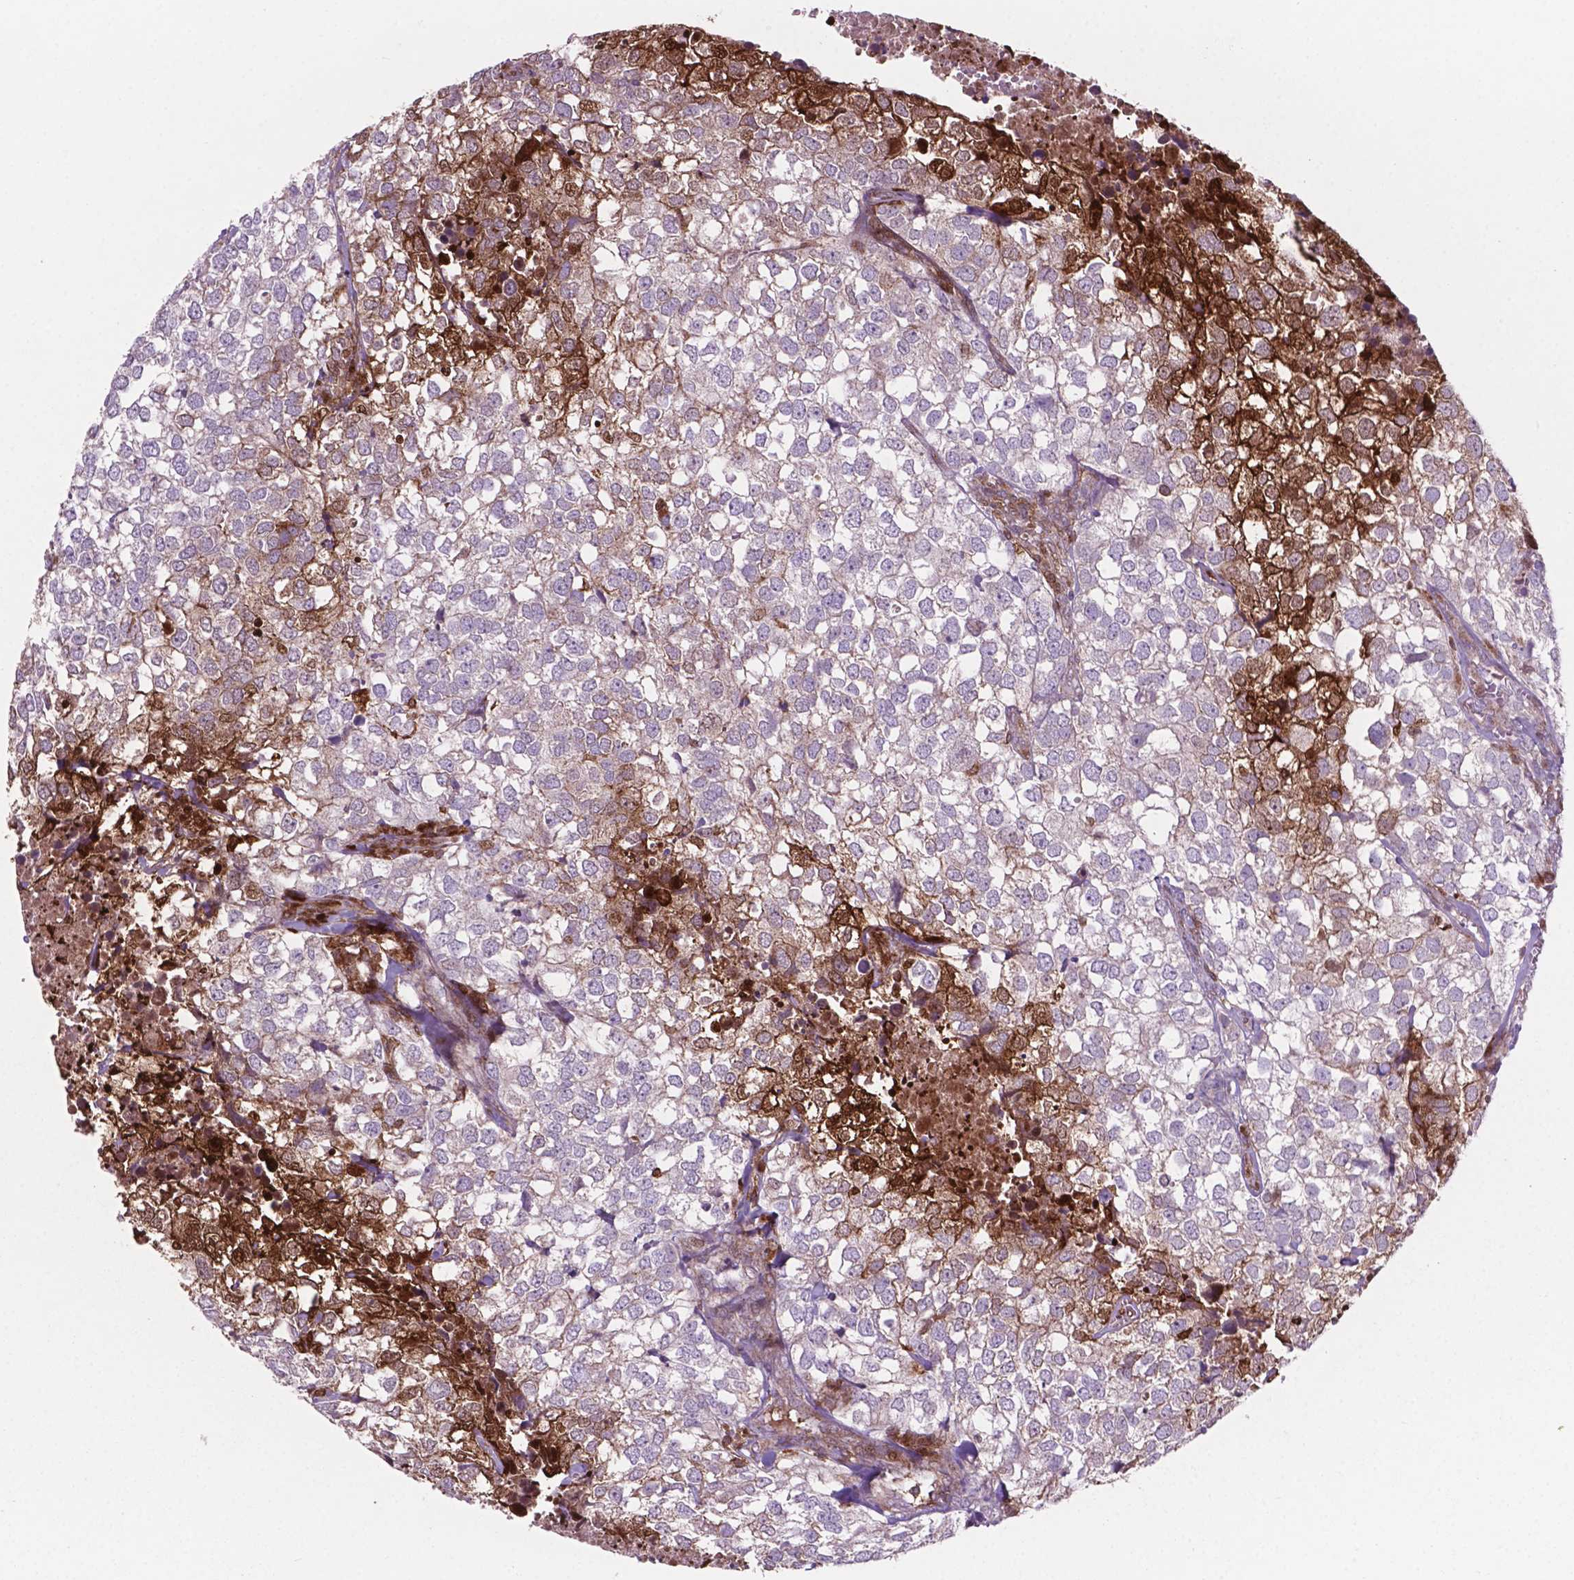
{"staining": {"intensity": "strong", "quantity": "<25%", "location": "cytoplasmic/membranous"}, "tissue": "breast cancer", "cell_type": "Tumor cells", "image_type": "cancer", "snomed": [{"axis": "morphology", "description": "Duct carcinoma"}, {"axis": "topography", "description": "Breast"}], "caption": "A micrograph of human breast cancer (invasive ductal carcinoma) stained for a protein demonstrates strong cytoplasmic/membranous brown staining in tumor cells.", "gene": "LDHA", "patient": {"sex": "female", "age": 30}}